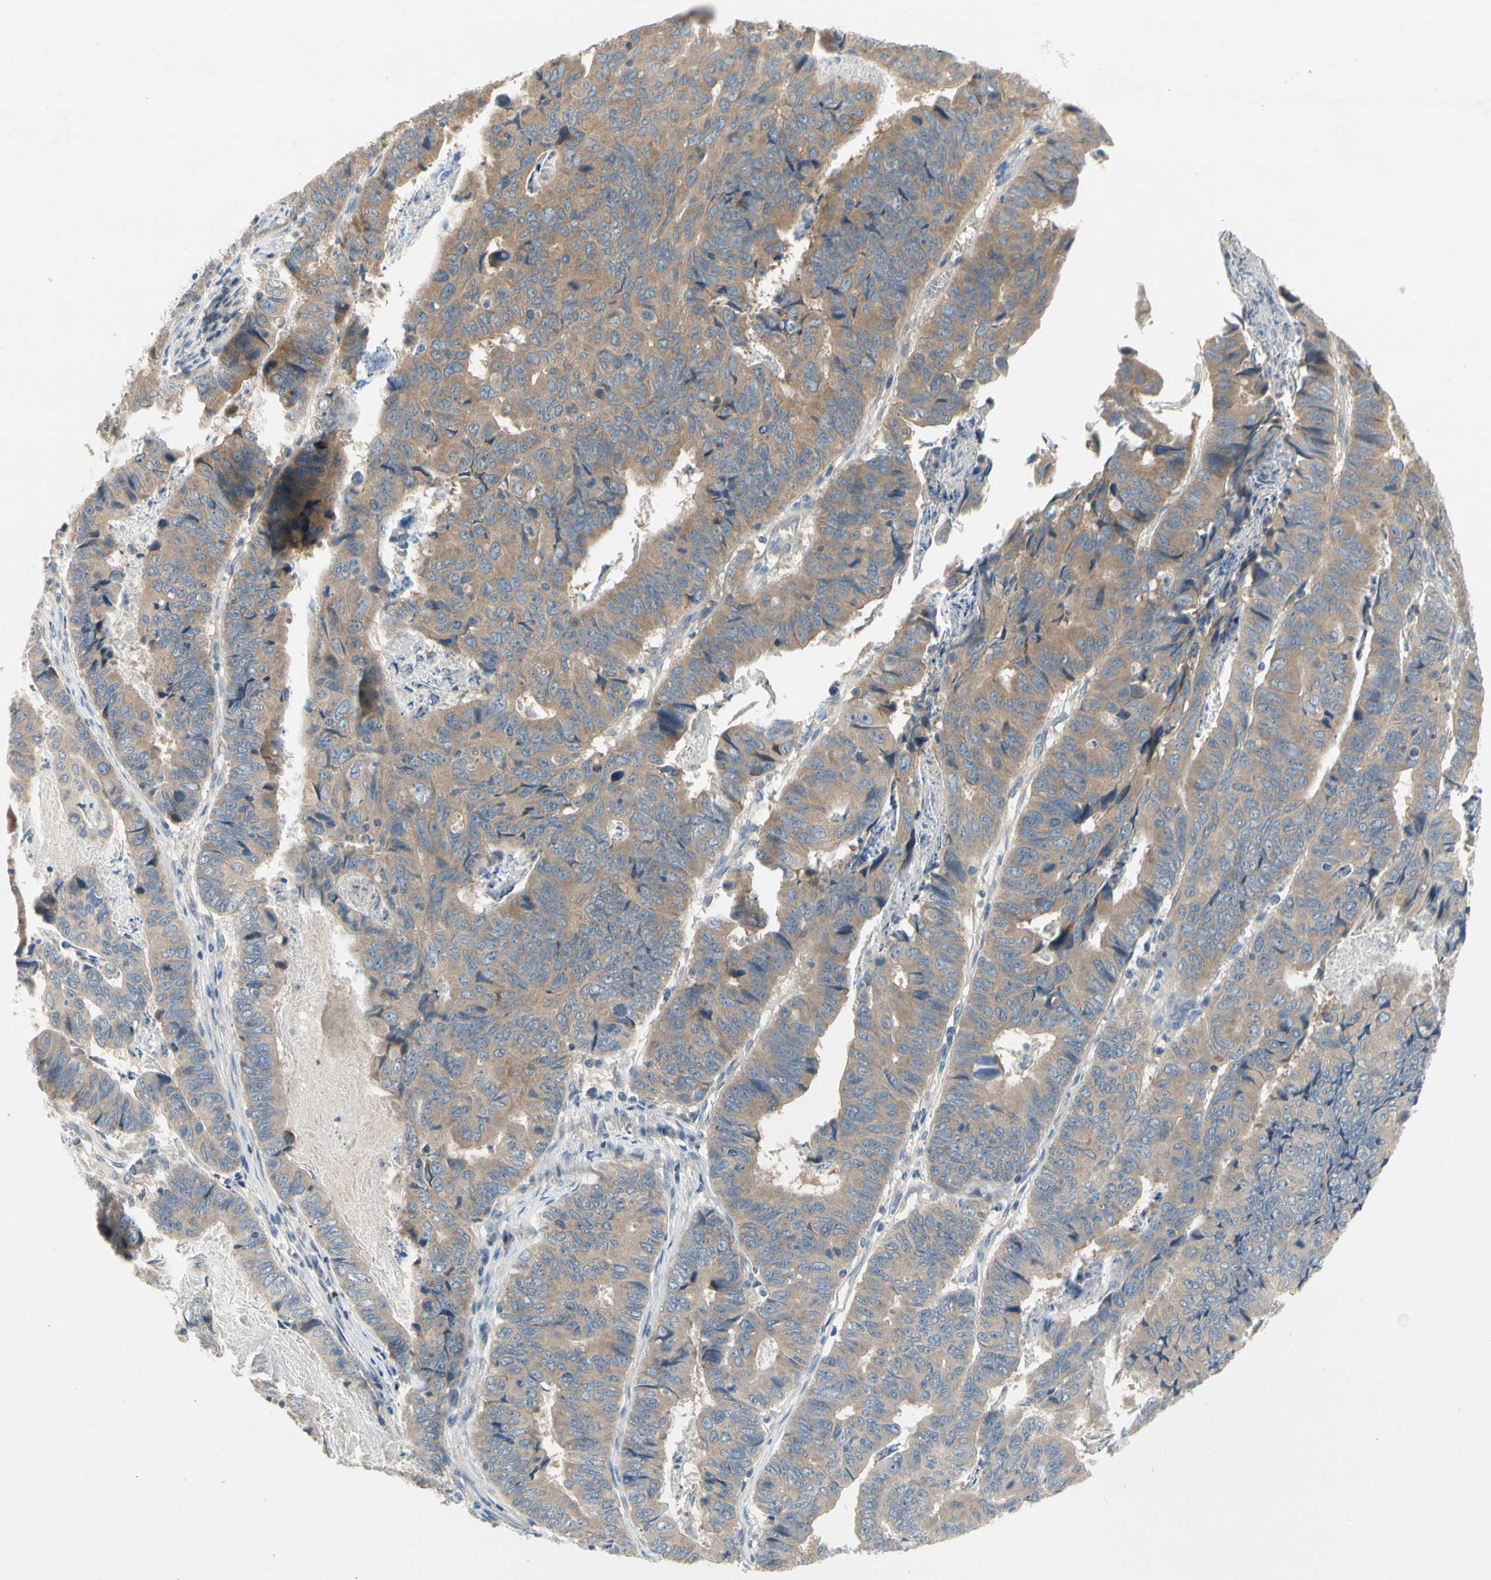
{"staining": {"intensity": "moderate", "quantity": ">75%", "location": "cytoplasmic/membranous"}, "tissue": "stomach cancer", "cell_type": "Tumor cells", "image_type": "cancer", "snomed": [{"axis": "morphology", "description": "Adenocarcinoma, NOS"}, {"axis": "topography", "description": "Stomach, lower"}], "caption": "Human stomach cancer (adenocarcinoma) stained for a protein (brown) shows moderate cytoplasmic/membranous positive positivity in about >75% of tumor cells.", "gene": "KLHDC8B", "patient": {"sex": "male", "age": 77}}